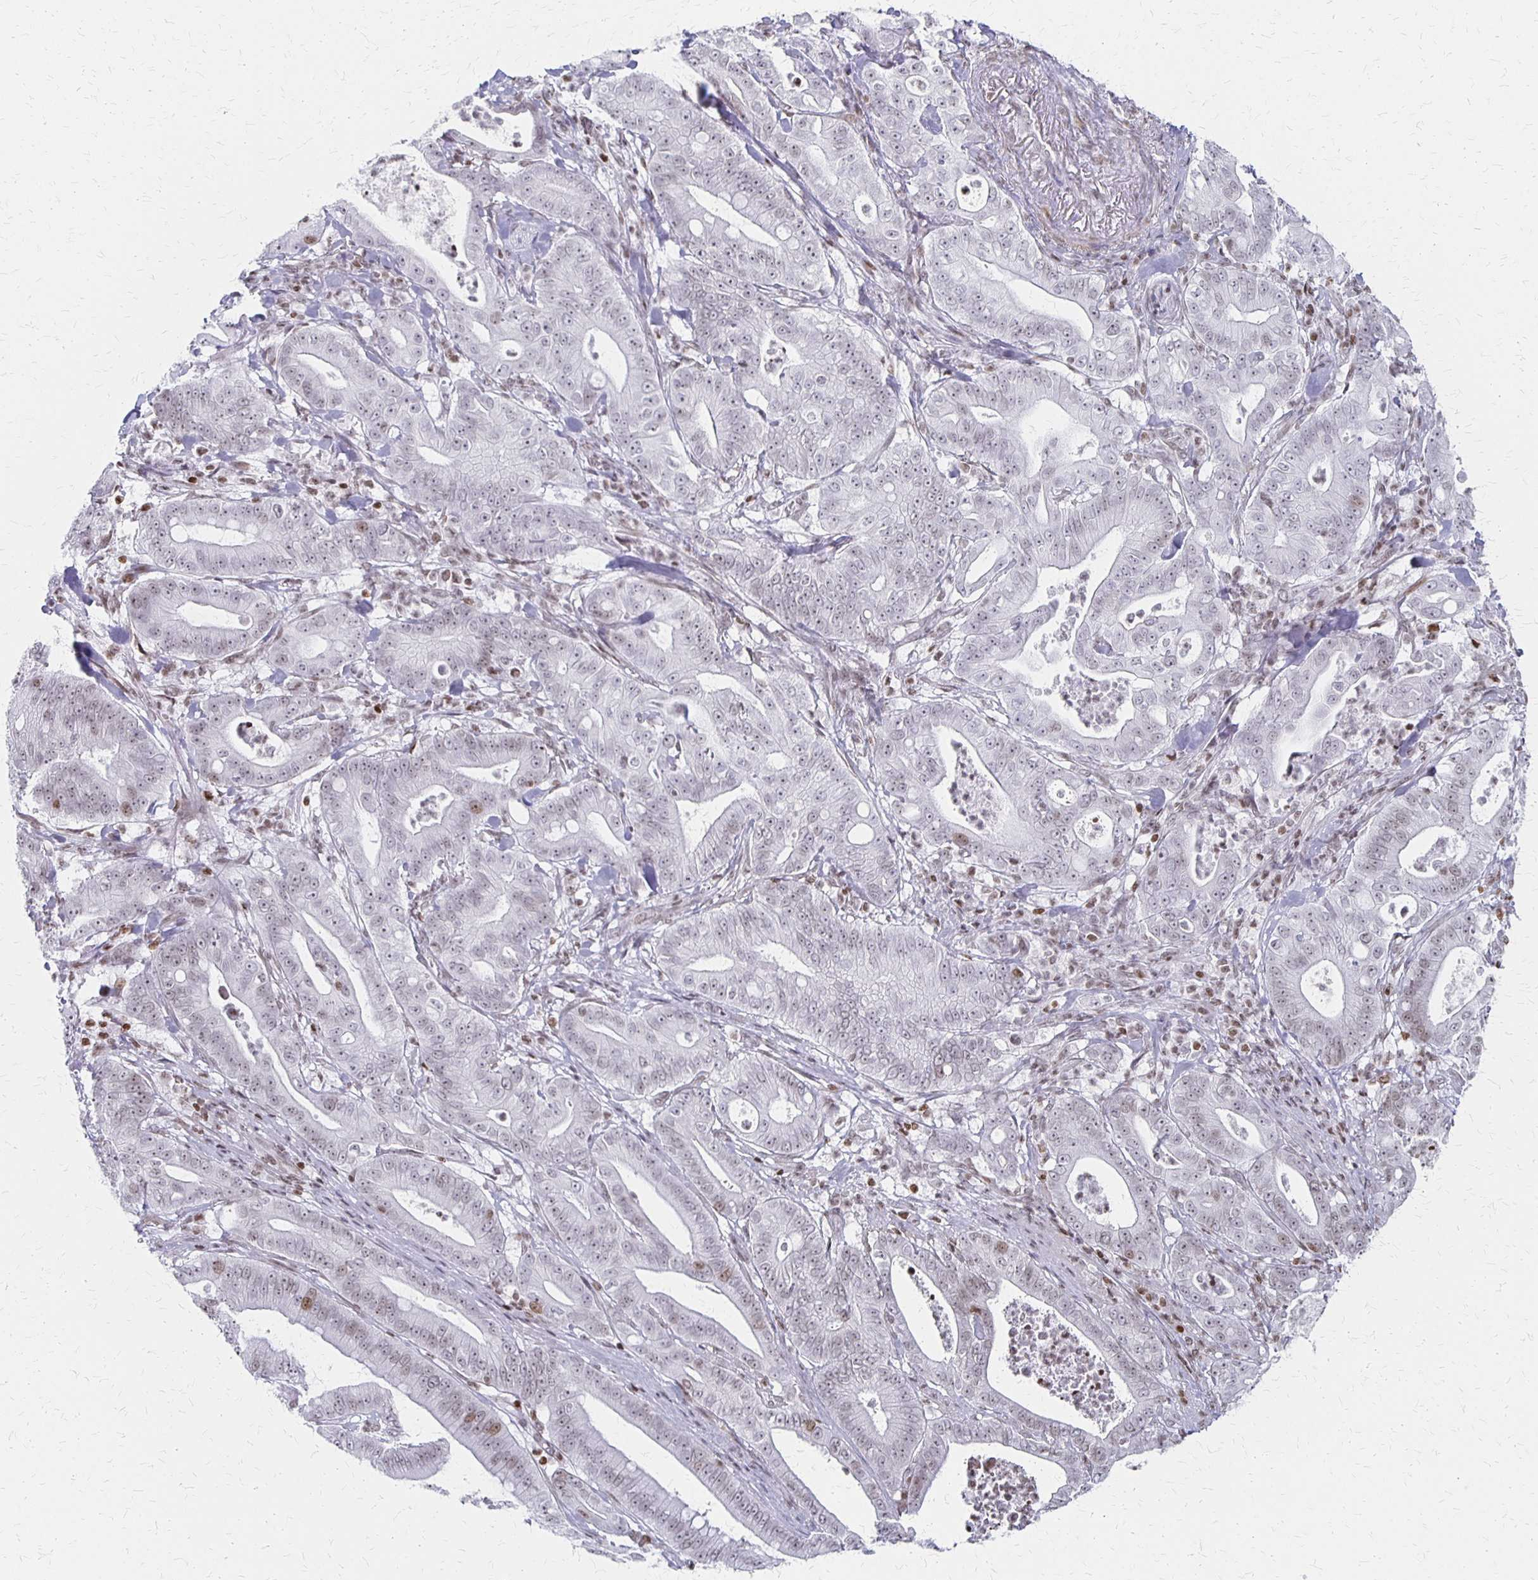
{"staining": {"intensity": "weak", "quantity": "<25%", "location": "nuclear"}, "tissue": "pancreatic cancer", "cell_type": "Tumor cells", "image_type": "cancer", "snomed": [{"axis": "morphology", "description": "Adenocarcinoma, NOS"}, {"axis": "topography", "description": "Pancreas"}], "caption": "DAB immunohistochemical staining of human pancreatic cancer (adenocarcinoma) demonstrates no significant staining in tumor cells.", "gene": "ZNF280C", "patient": {"sex": "male", "age": 71}}